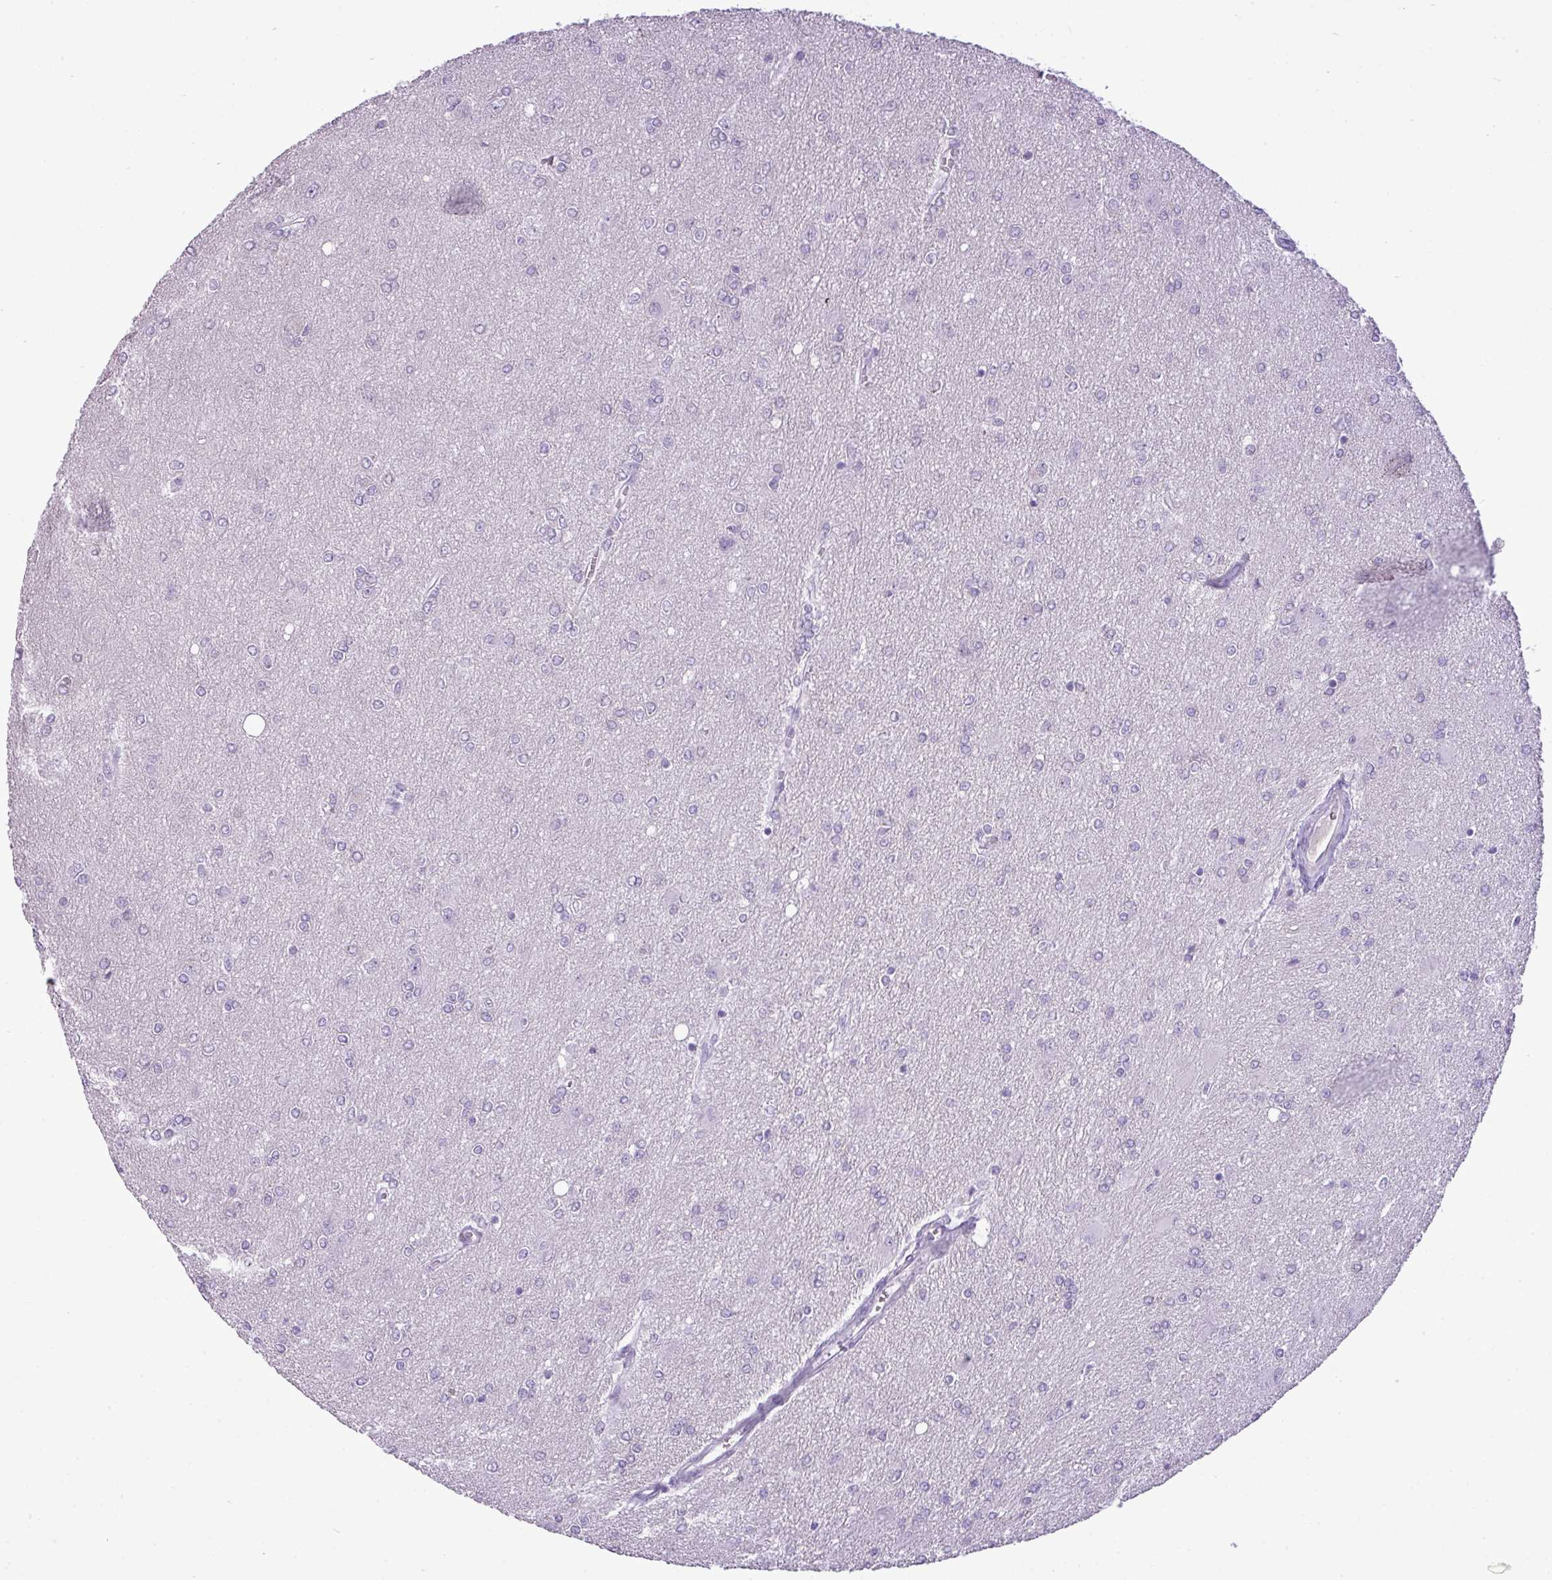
{"staining": {"intensity": "negative", "quantity": "none", "location": "none"}, "tissue": "glioma", "cell_type": "Tumor cells", "image_type": "cancer", "snomed": [{"axis": "morphology", "description": "Glioma, malignant, High grade"}, {"axis": "topography", "description": "Brain"}], "caption": "This is an immunohistochemistry (IHC) micrograph of high-grade glioma (malignant). There is no expression in tumor cells.", "gene": "RBMXL2", "patient": {"sex": "male", "age": 67}}